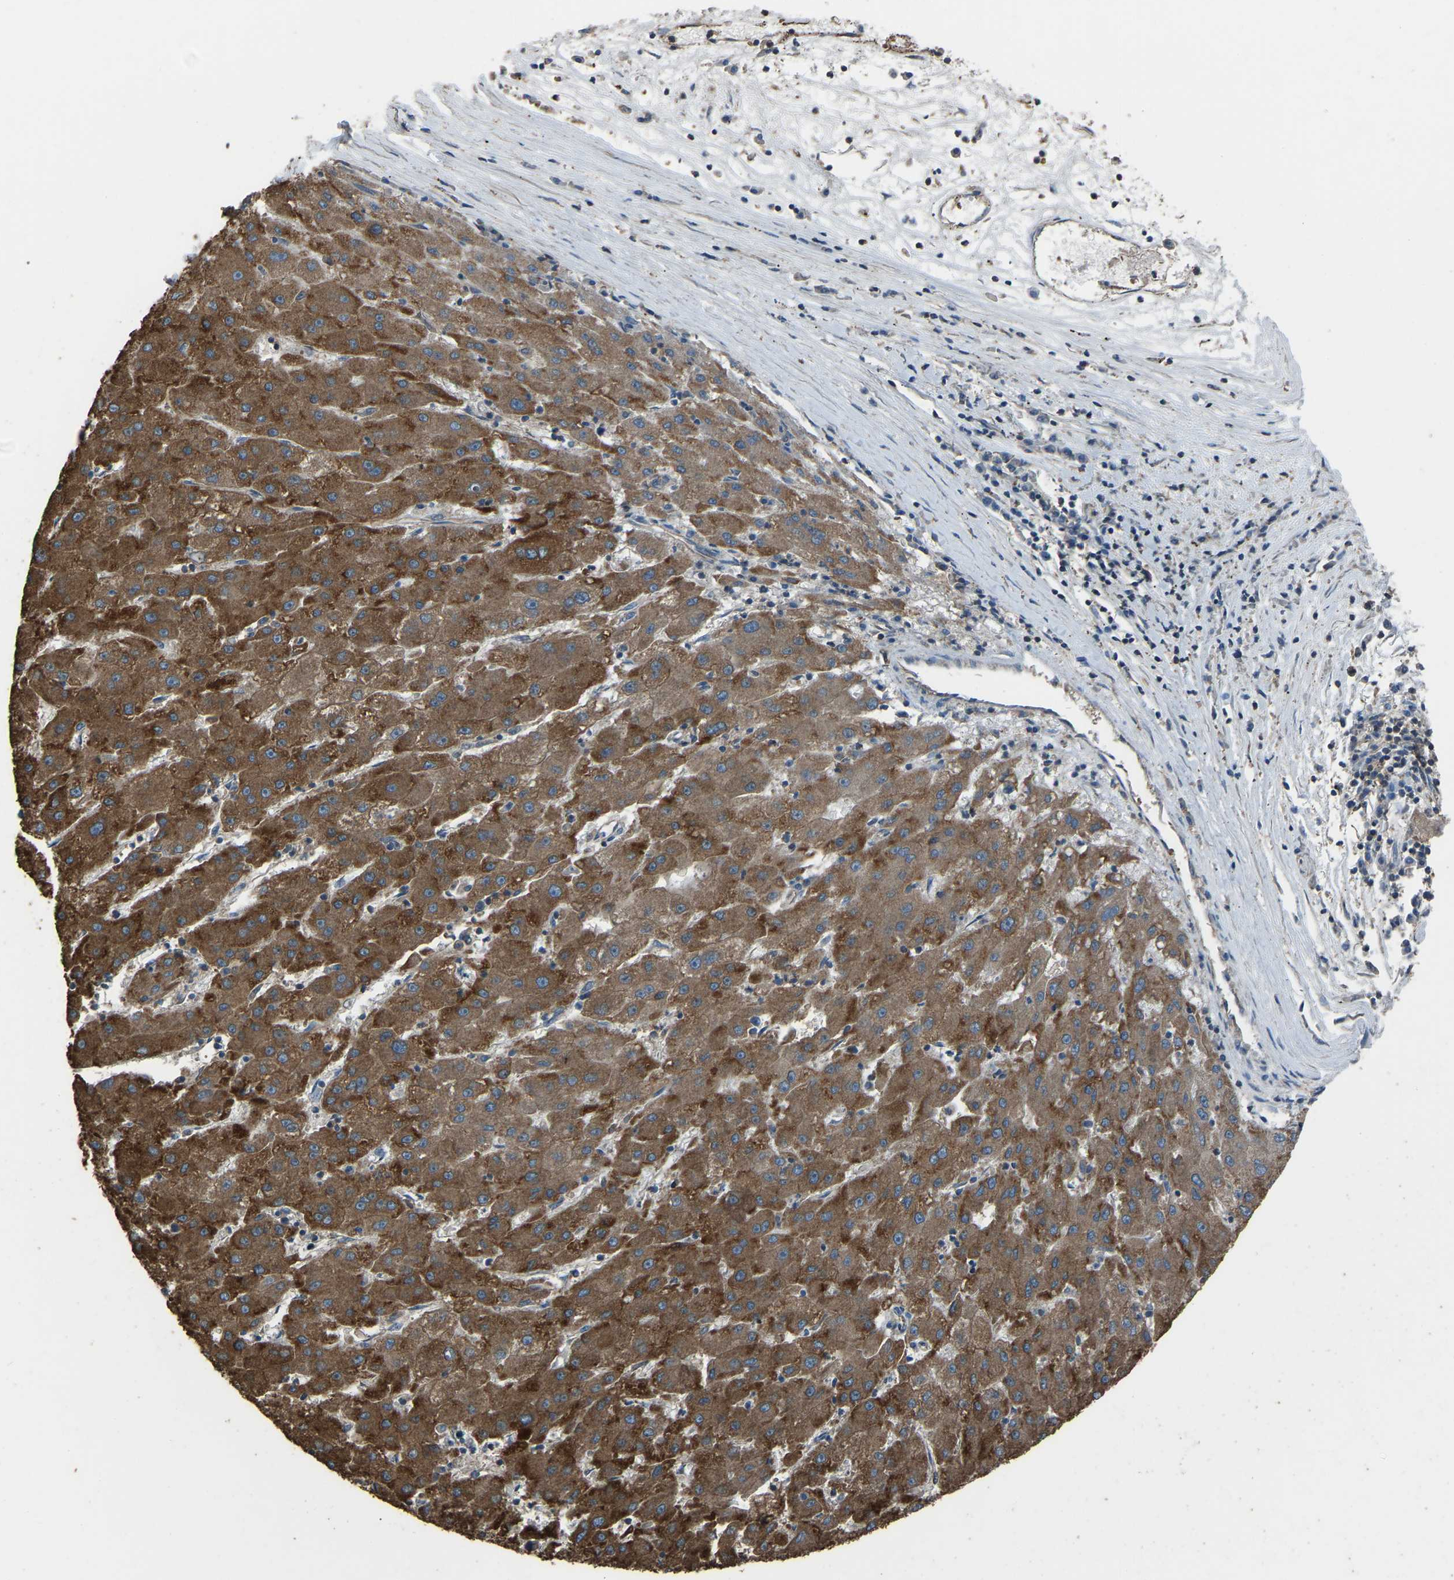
{"staining": {"intensity": "moderate", "quantity": ">75%", "location": "cytoplasmic/membranous"}, "tissue": "liver cancer", "cell_type": "Tumor cells", "image_type": "cancer", "snomed": [{"axis": "morphology", "description": "Carcinoma, Hepatocellular, NOS"}, {"axis": "topography", "description": "Liver"}], "caption": "Immunohistochemical staining of human hepatocellular carcinoma (liver) reveals moderate cytoplasmic/membranous protein positivity in about >75% of tumor cells. (brown staining indicates protein expression, while blue staining denotes nuclei).", "gene": "SLC4A2", "patient": {"sex": "male", "age": 72}}